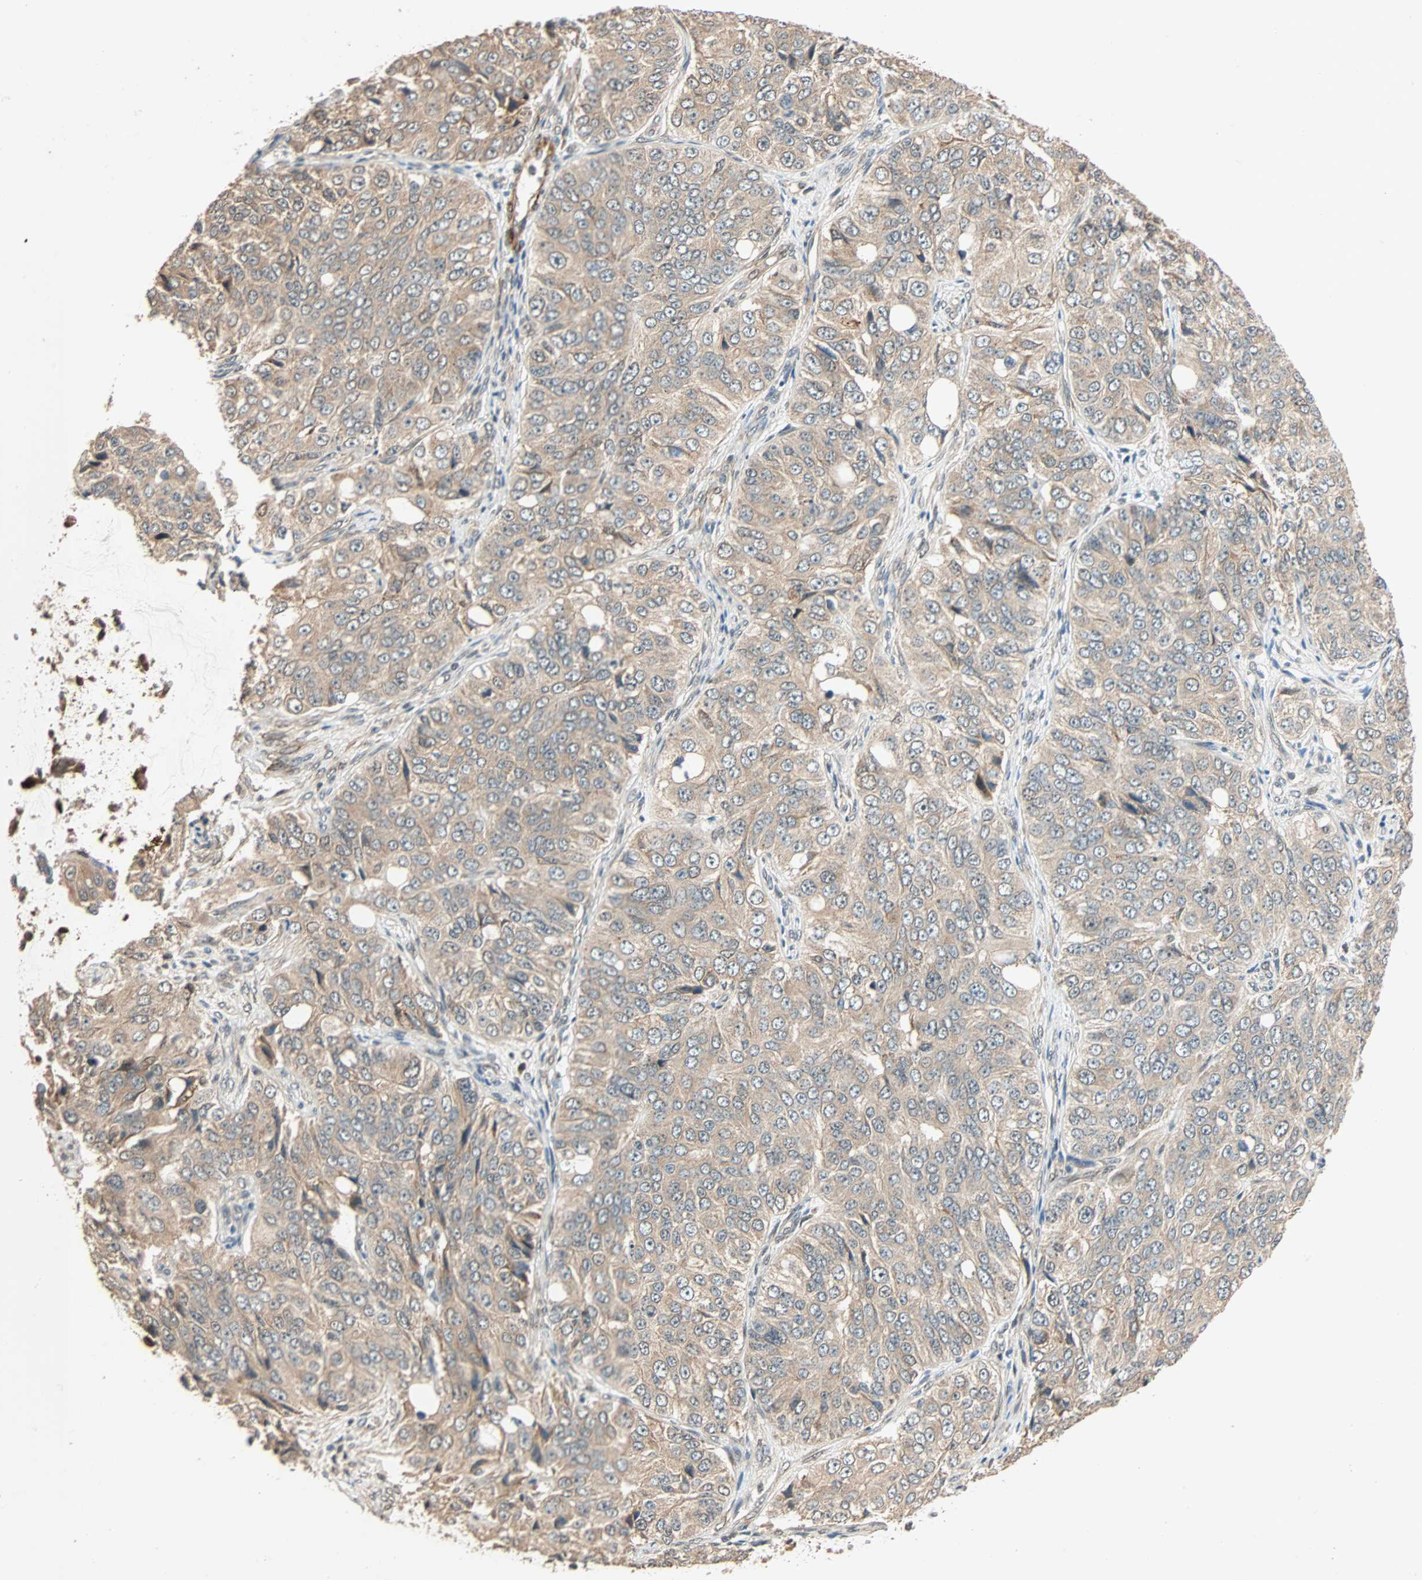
{"staining": {"intensity": "moderate", "quantity": "25%-75%", "location": "cytoplasmic/membranous"}, "tissue": "ovarian cancer", "cell_type": "Tumor cells", "image_type": "cancer", "snomed": [{"axis": "morphology", "description": "Carcinoma, endometroid"}, {"axis": "topography", "description": "Ovary"}], "caption": "About 25%-75% of tumor cells in ovarian cancer (endometroid carcinoma) display moderate cytoplasmic/membranous protein expression as visualized by brown immunohistochemical staining.", "gene": "QSER1", "patient": {"sex": "female", "age": 51}}